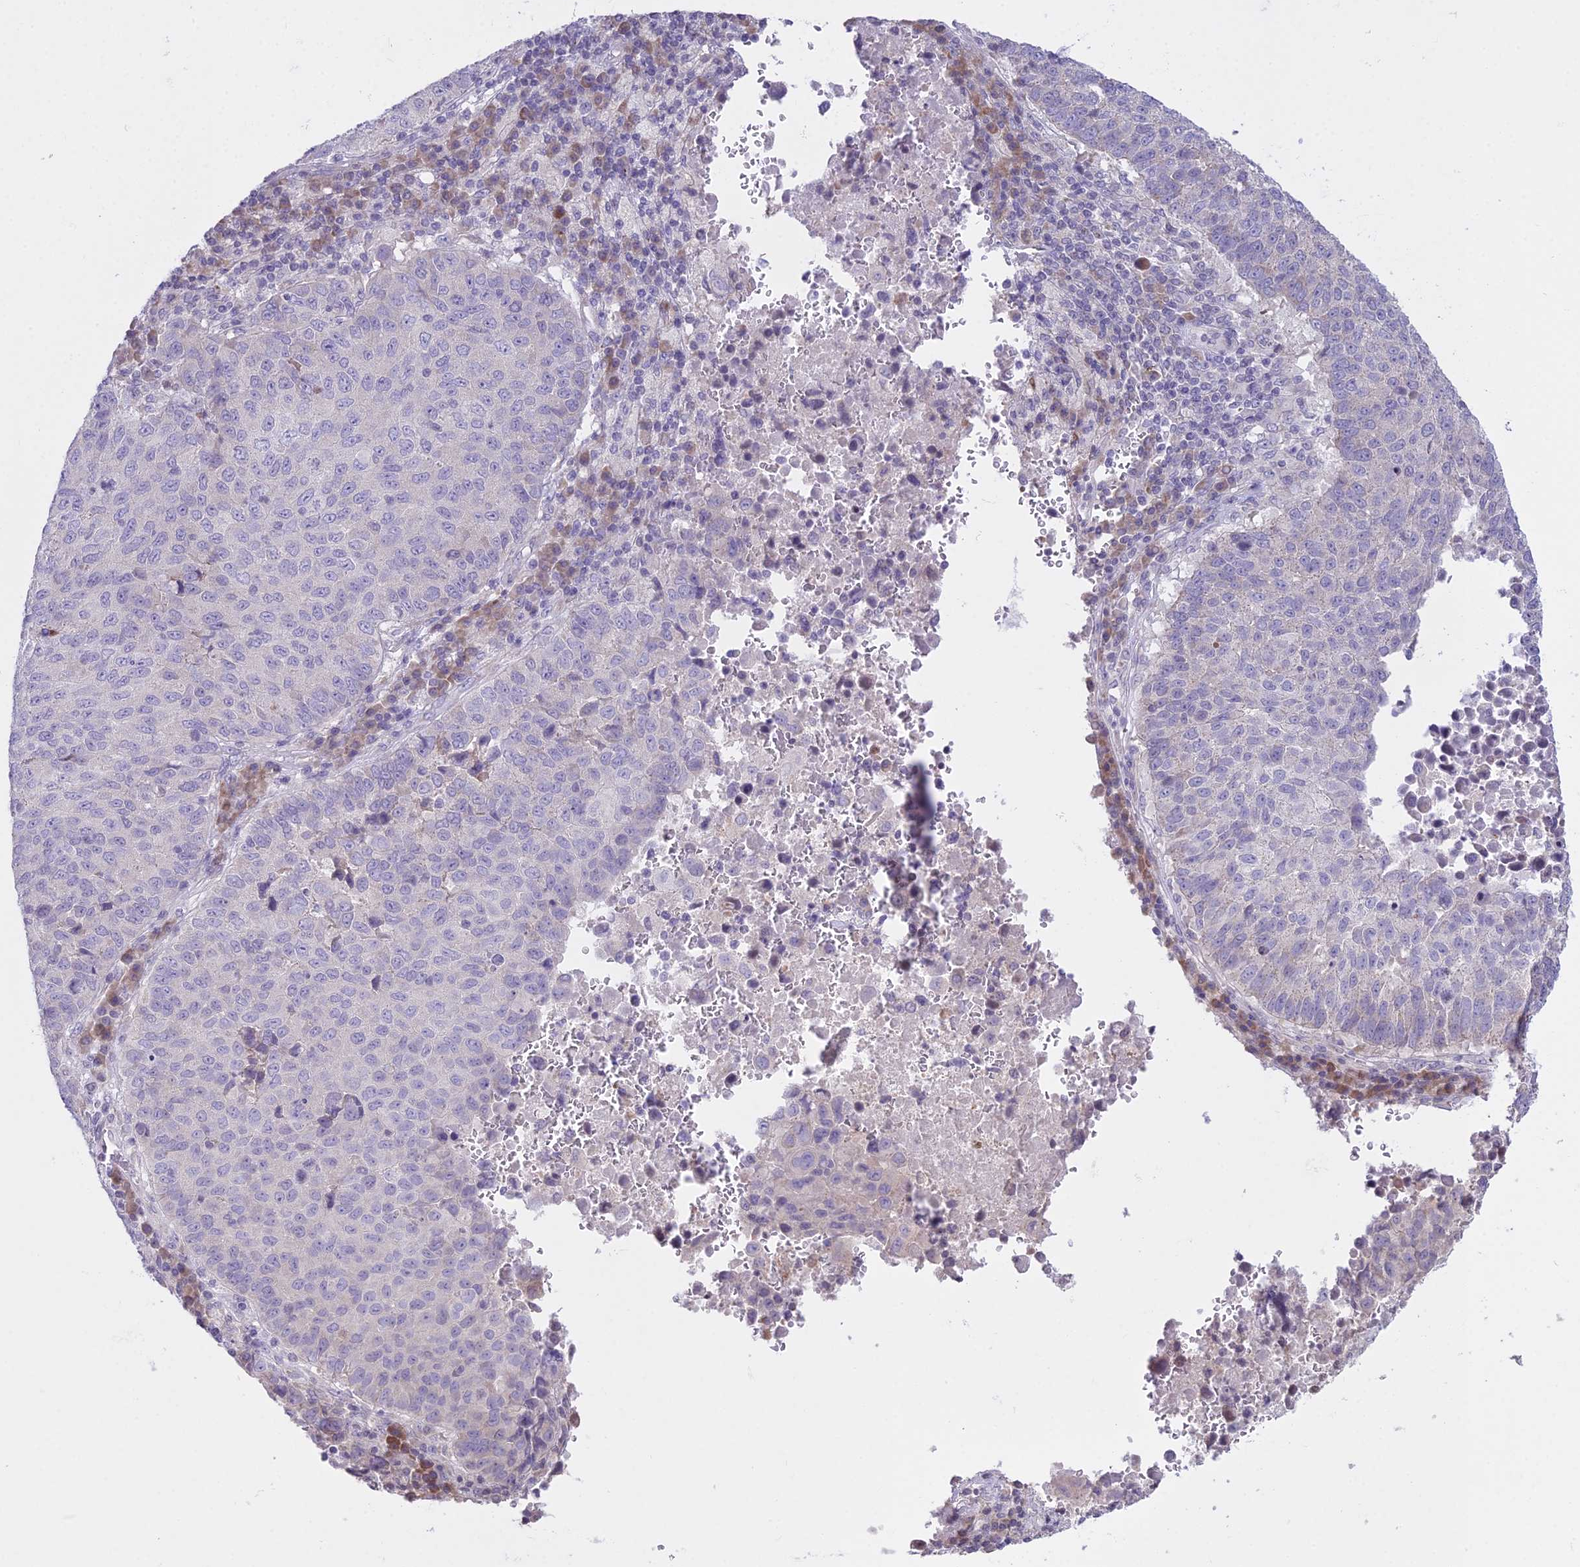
{"staining": {"intensity": "negative", "quantity": "none", "location": "none"}, "tissue": "lung cancer", "cell_type": "Tumor cells", "image_type": "cancer", "snomed": [{"axis": "morphology", "description": "Squamous cell carcinoma, NOS"}, {"axis": "topography", "description": "Lung"}], "caption": "Tumor cells show no significant positivity in lung cancer.", "gene": "RPS26", "patient": {"sex": "male", "age": 73}}